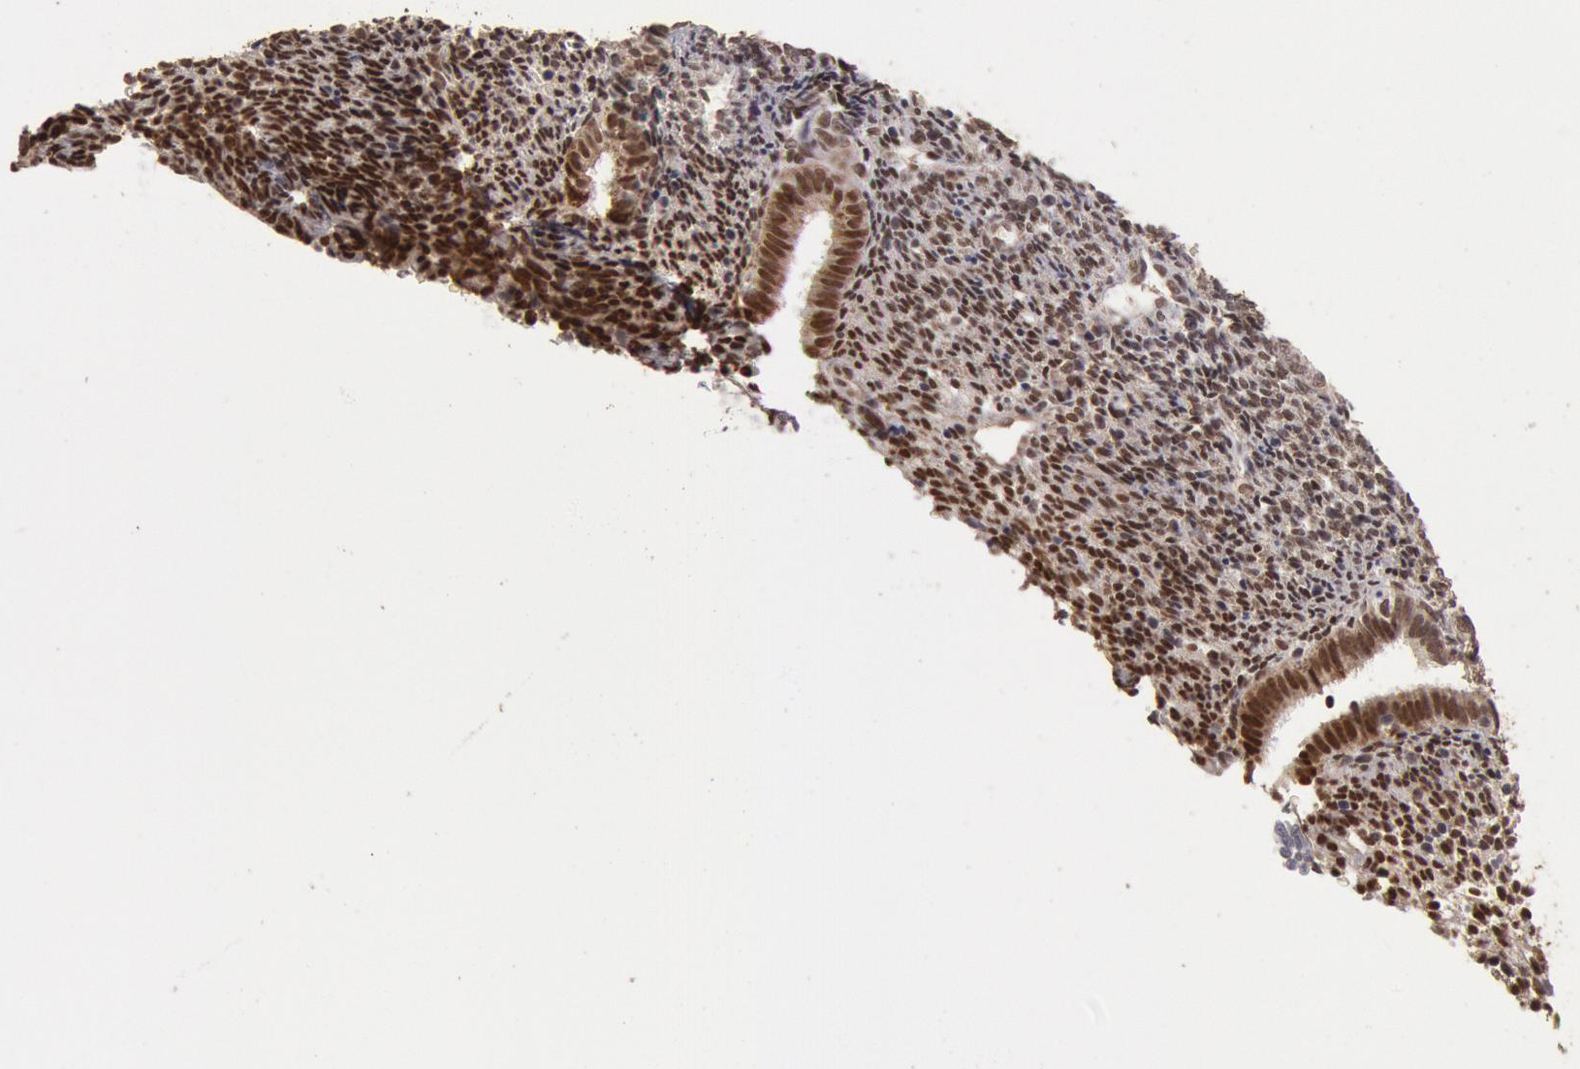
{"staining": {"intensity": "strong", "quantity": ">75%", "location": "nuclear"}, "tissue": "endometrium", "cell_type": "Cells in endometrial stroma", "image_type": "normal", "snomed": [{"axis": "morphology", "description": "Normal tissue, NOS"}, {"axis": "topography", "description": "Endometrium"}], "caption": "Cells in endometrial stroma display high levels of strong nuclear staining in approximately >75% of cells in benign endometrium. (DAB (3,3'-diaminobenzidine) = brown stain, brightfield microscopy at high magnification).", "gene": "CDKN2B", "patient": {"sex": "female", "age": 27}}